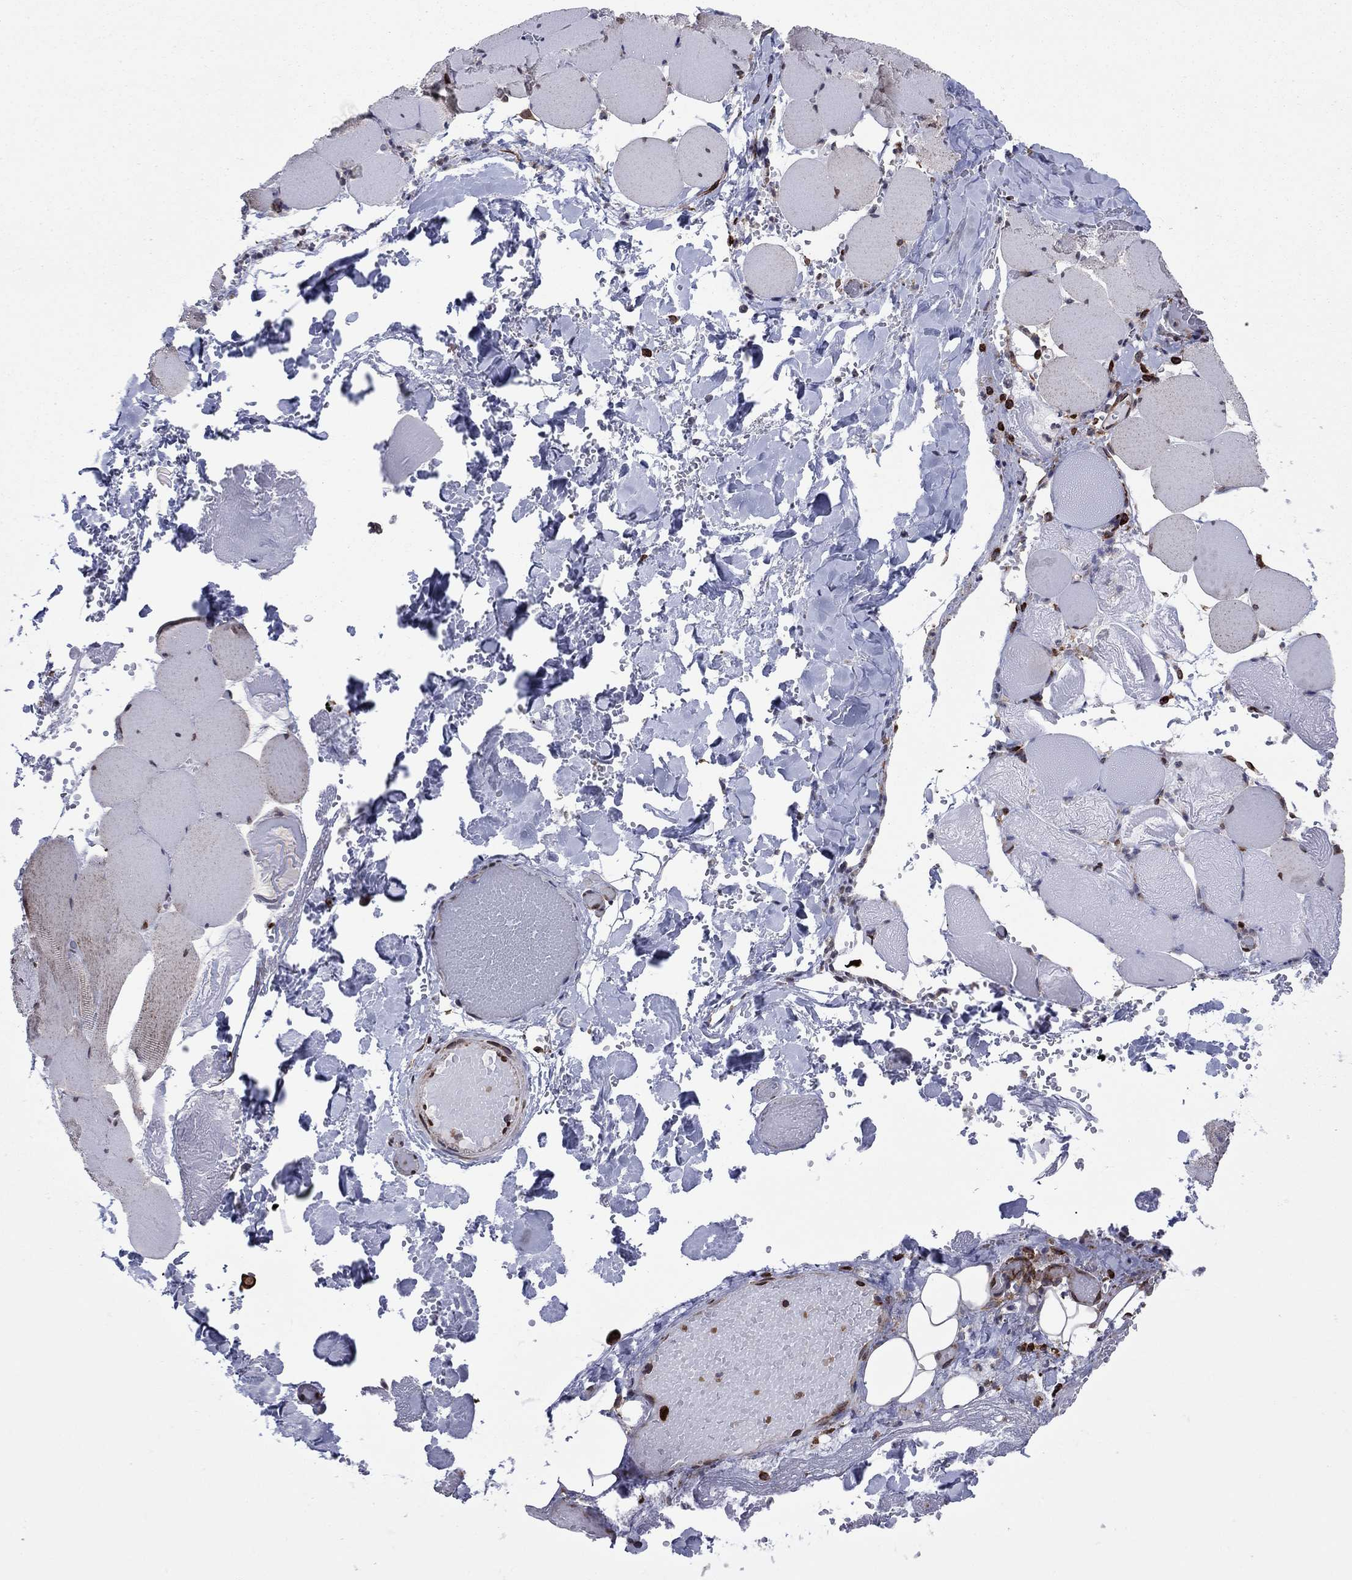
{"staining": {"intensity": "weak", "quantity": "<25%", "location": "cytoplasmic/membranous"}, "tissue": "skeletal muscle", "cell_type": "Myocytes", "image_type": "normal", "snomed": [{"axis": "morphology", "description": "Normal tissue, NOS"}, {"axis": "morphology", "description": "Malignant melanoma, Metastatic site"}, {"axis": "topography", "description": "Skeletal muscle"}], "caption": "Immunohistochemical staining of normal skeletal muscle reveals no significant positivity in myocytes.", "gene": "YBX1", "patient": {"sex": "male", "age": 50}}